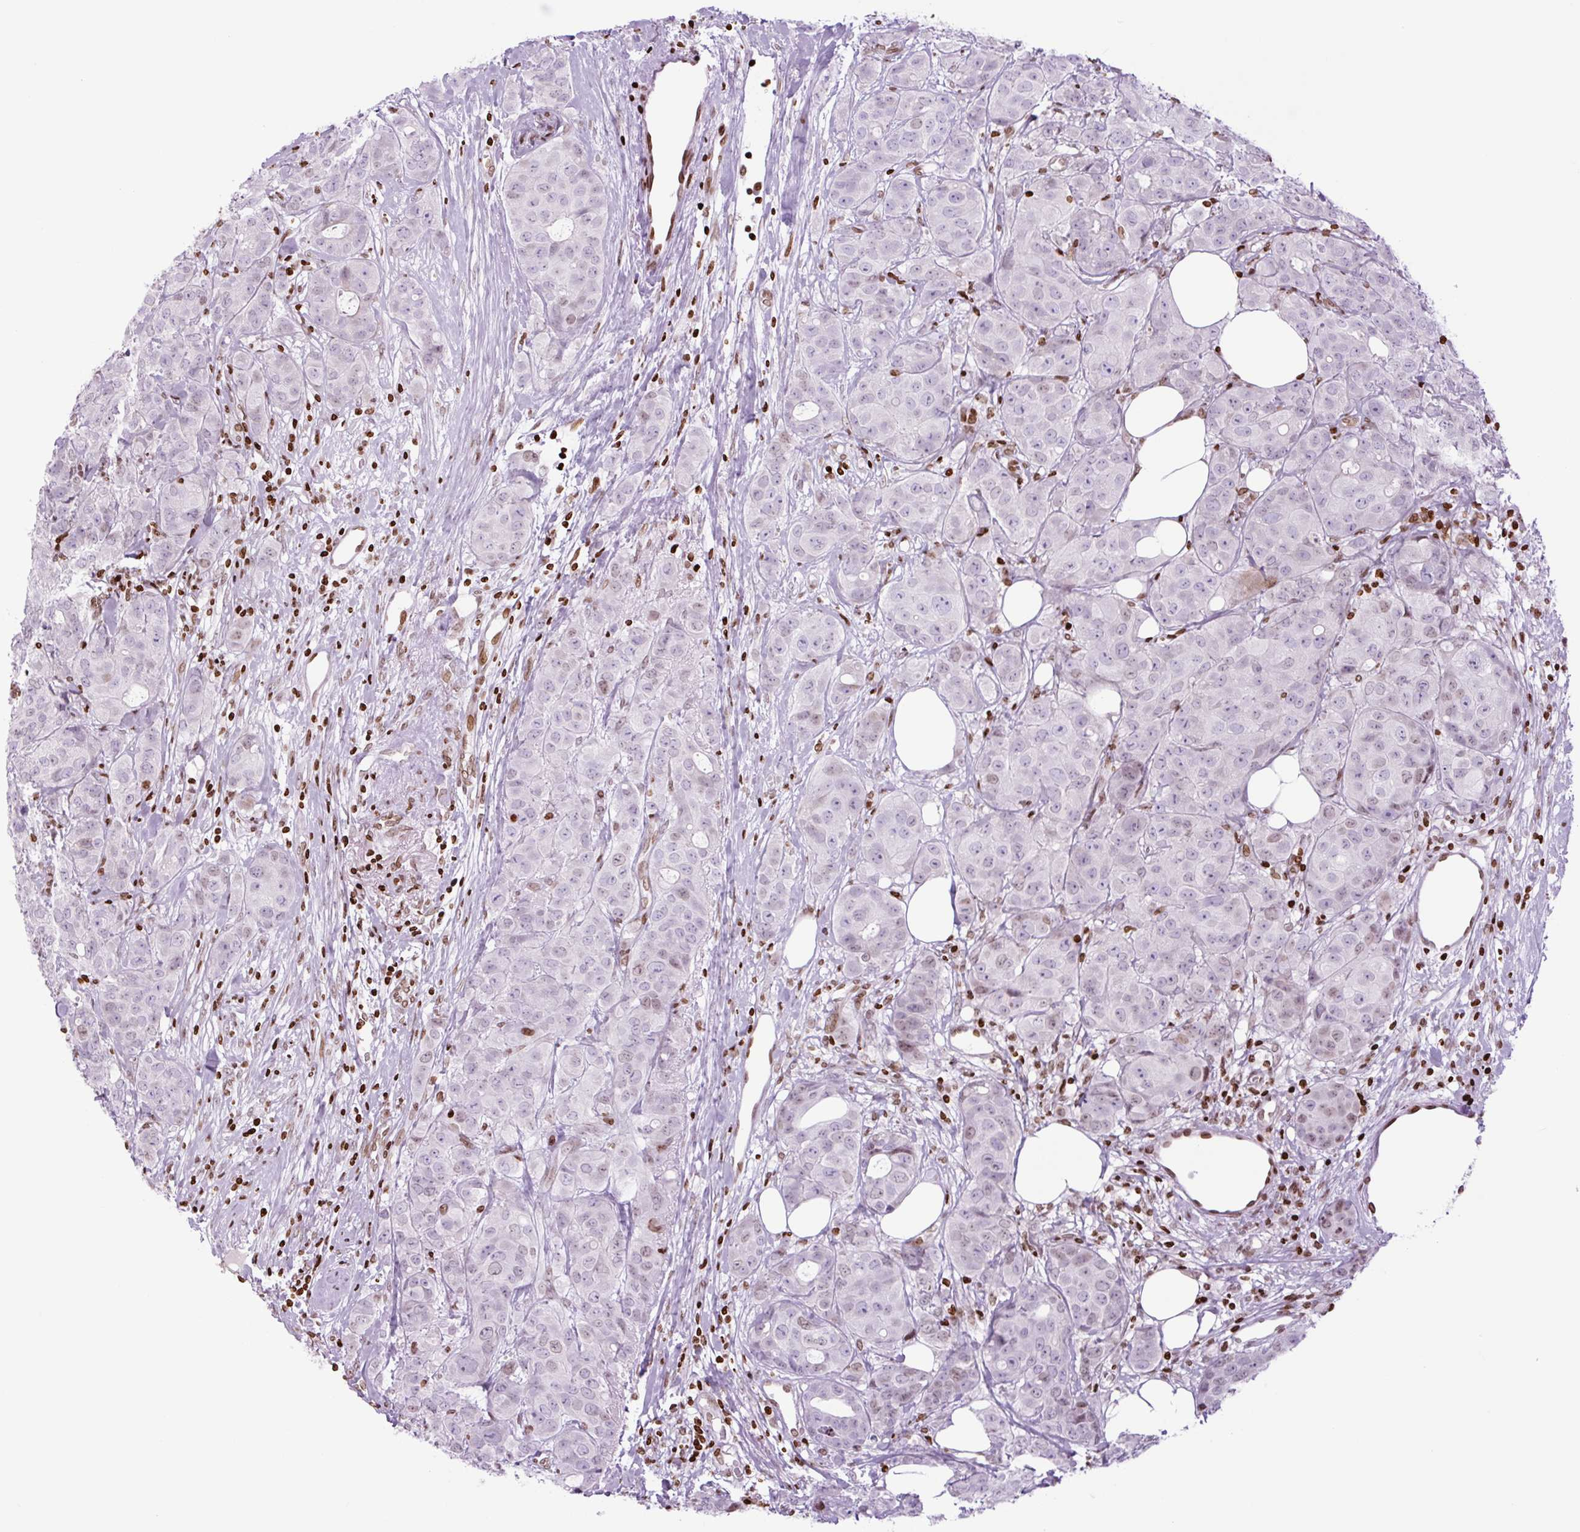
{"staining": {"intensity": "negative", "quantity": "none", "location": "none"}, "tissue": "breast cancer", "cell_type": "Tumor cells", "image_type": "cancer", "snomed": [{"axis": "morphology", "description": "Duct carcinoma"}, {"axis": "topography", "description": "Breast"}], "caption": "This is a histopathology image of immunohistochemistry (IHC) staining of invasive ductal carcinoma (breast), which shows no positivity in tumor cells.", "gene": "H1-3", "patient": {"sex": "female", "age": 43}}